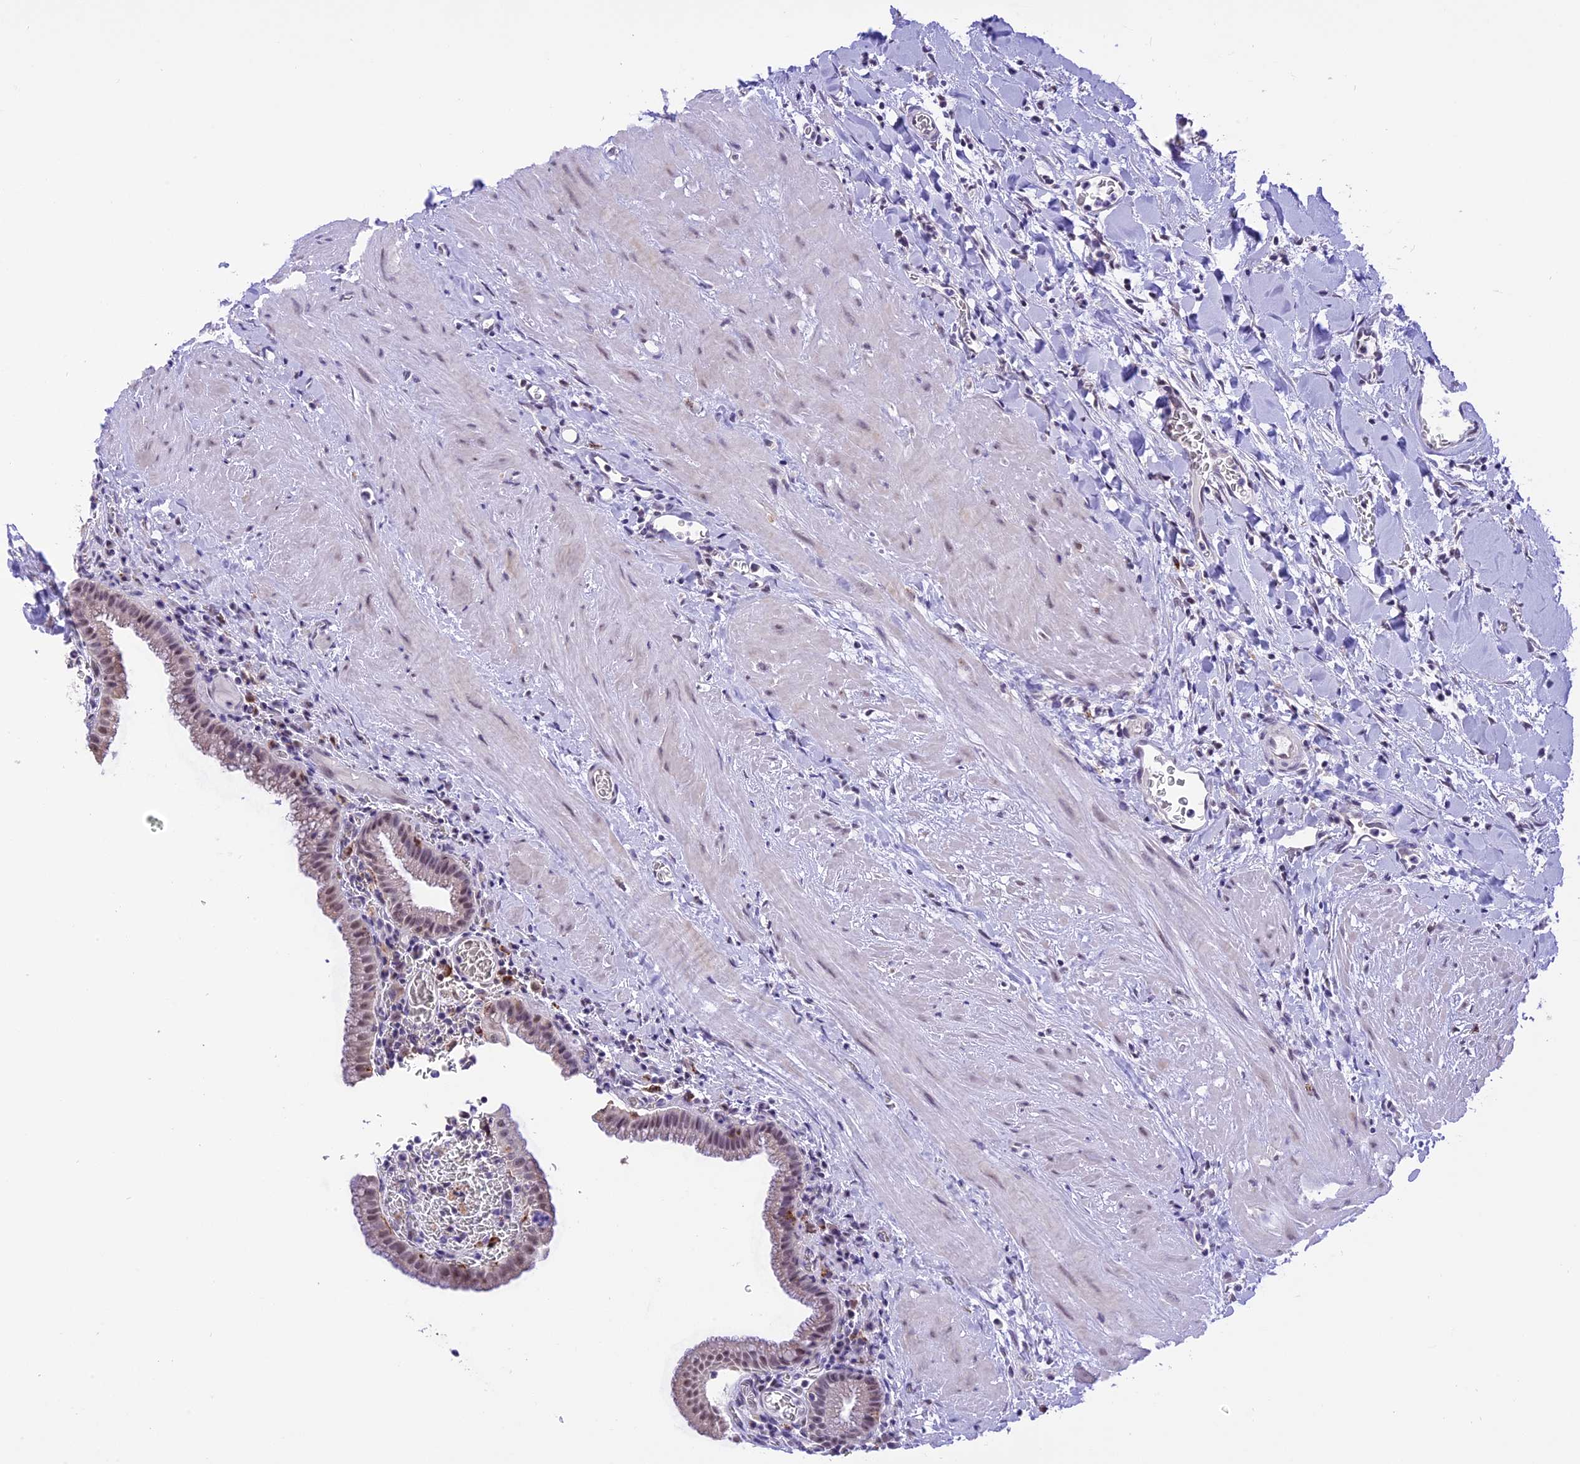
{"staining": {"intensity": "weak", "quantity": "<25%", "location": "cytoplasmic/membranous"}, "tissue": "gallbladder", "cell_type": "Glandular cells", "image_type": "normal", "snomed": [{"axis": "morphology", "description": "Normal tissue, NOS"}, {"axis": "topography", "description": "Gallbladder"}], "caption": "This is an immunohistochemistry (IHC) photomicrograph of benign gallbladder. There is no expression in glandular cells.", "gene": "AHSP", "patient": {"sex": "male", "age": 78}}